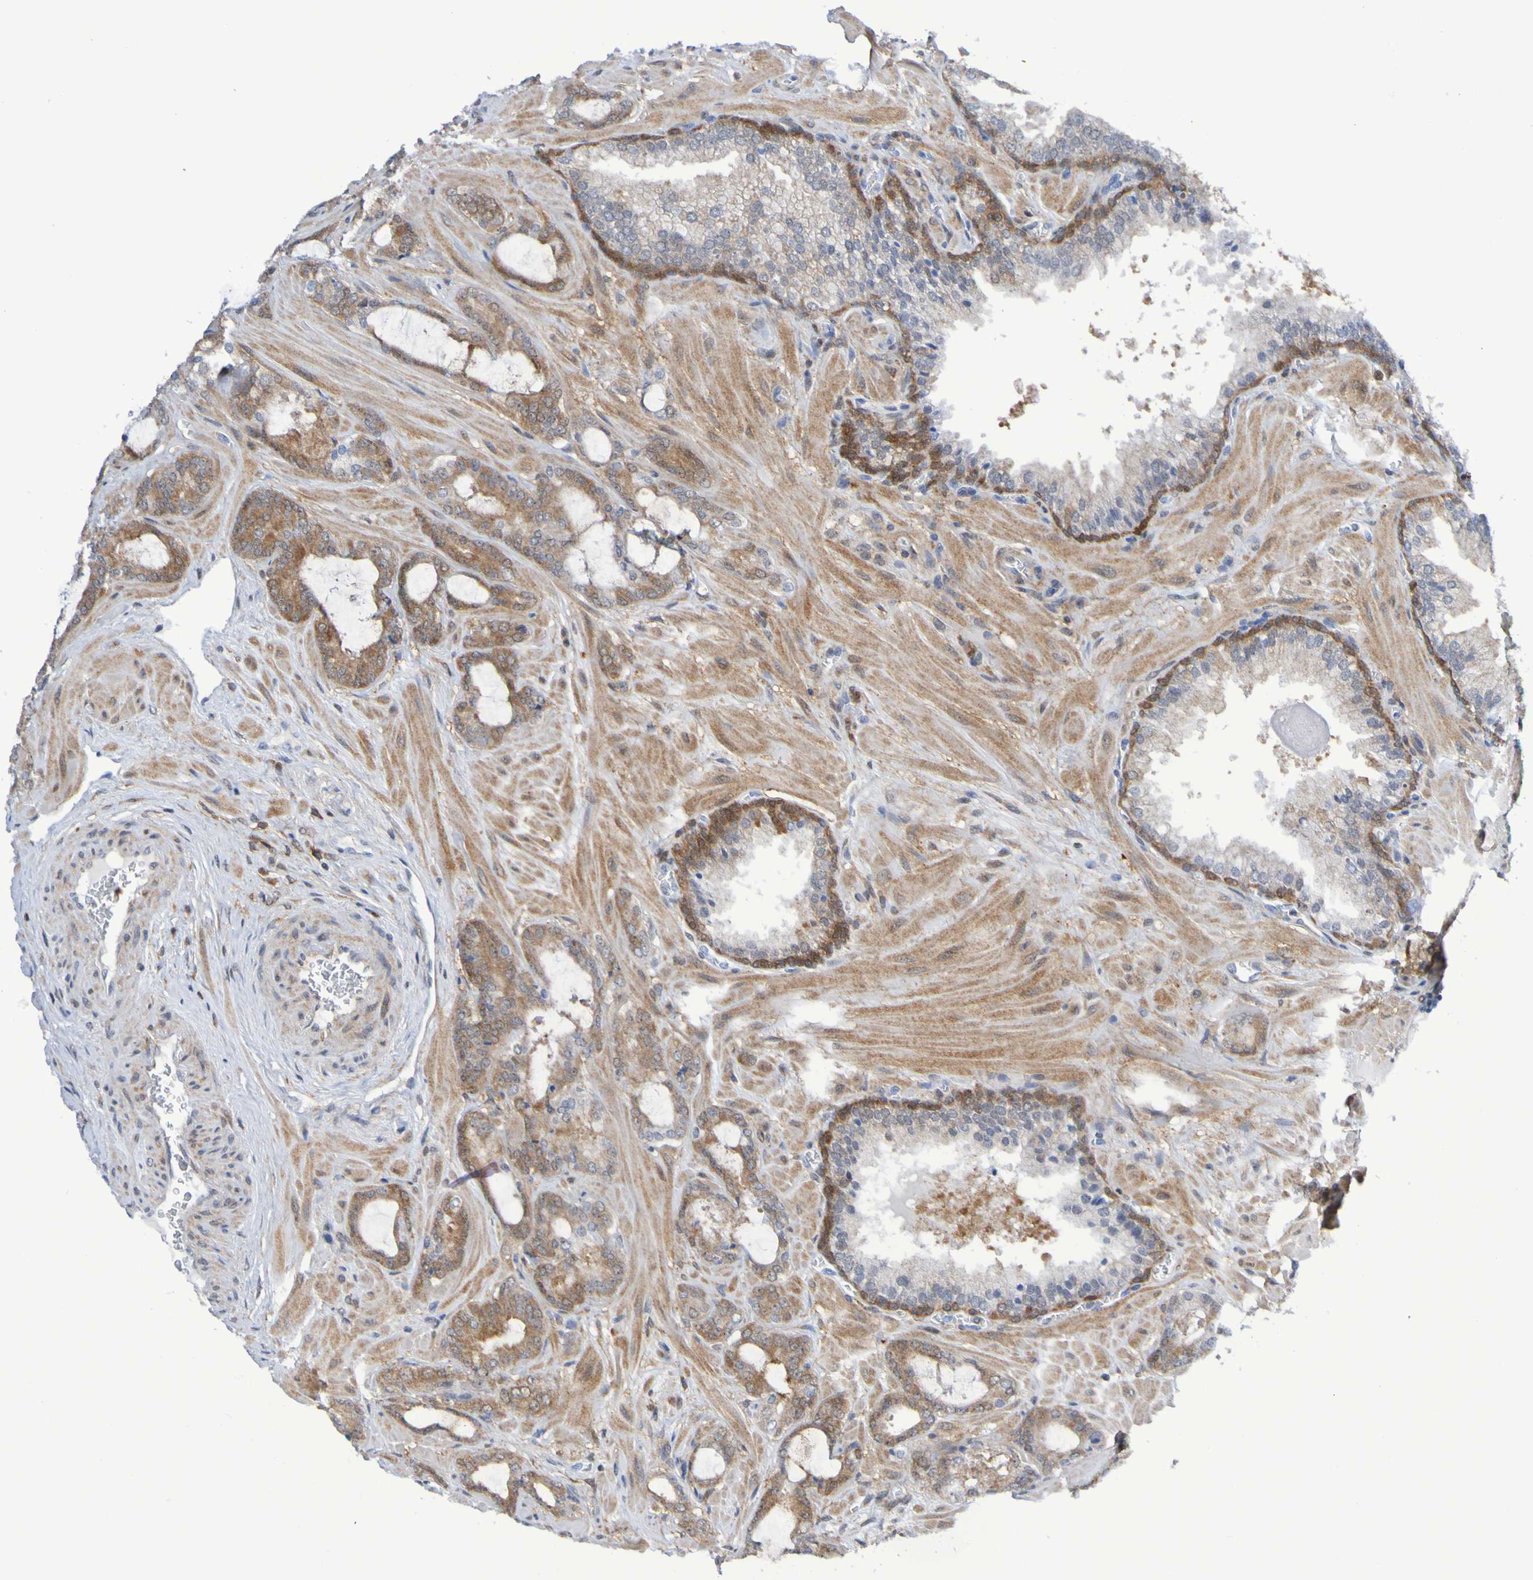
{"staining": {"intensity": "moderate", "quantity": "25%-75%", "location": "cytoplasmic/membranous"}, "tissue": "prostate cancer", "cell_type": "Tumor cells", "image_type": "cancer", "snomed": [{"axis": "morphology", "description": "Adenocarcinoma, Low grade"}, {"axis": "topography", "description": "Prostate"}], "caption": "Tumor cells show medium levels of moderate cytoplasmic/membranous expression in approximately 25%-75% of cells in low-grade adenocarcinoma (prostate).", "gene": "ATIC", "patient": {"sex": "male", "age": 63}}